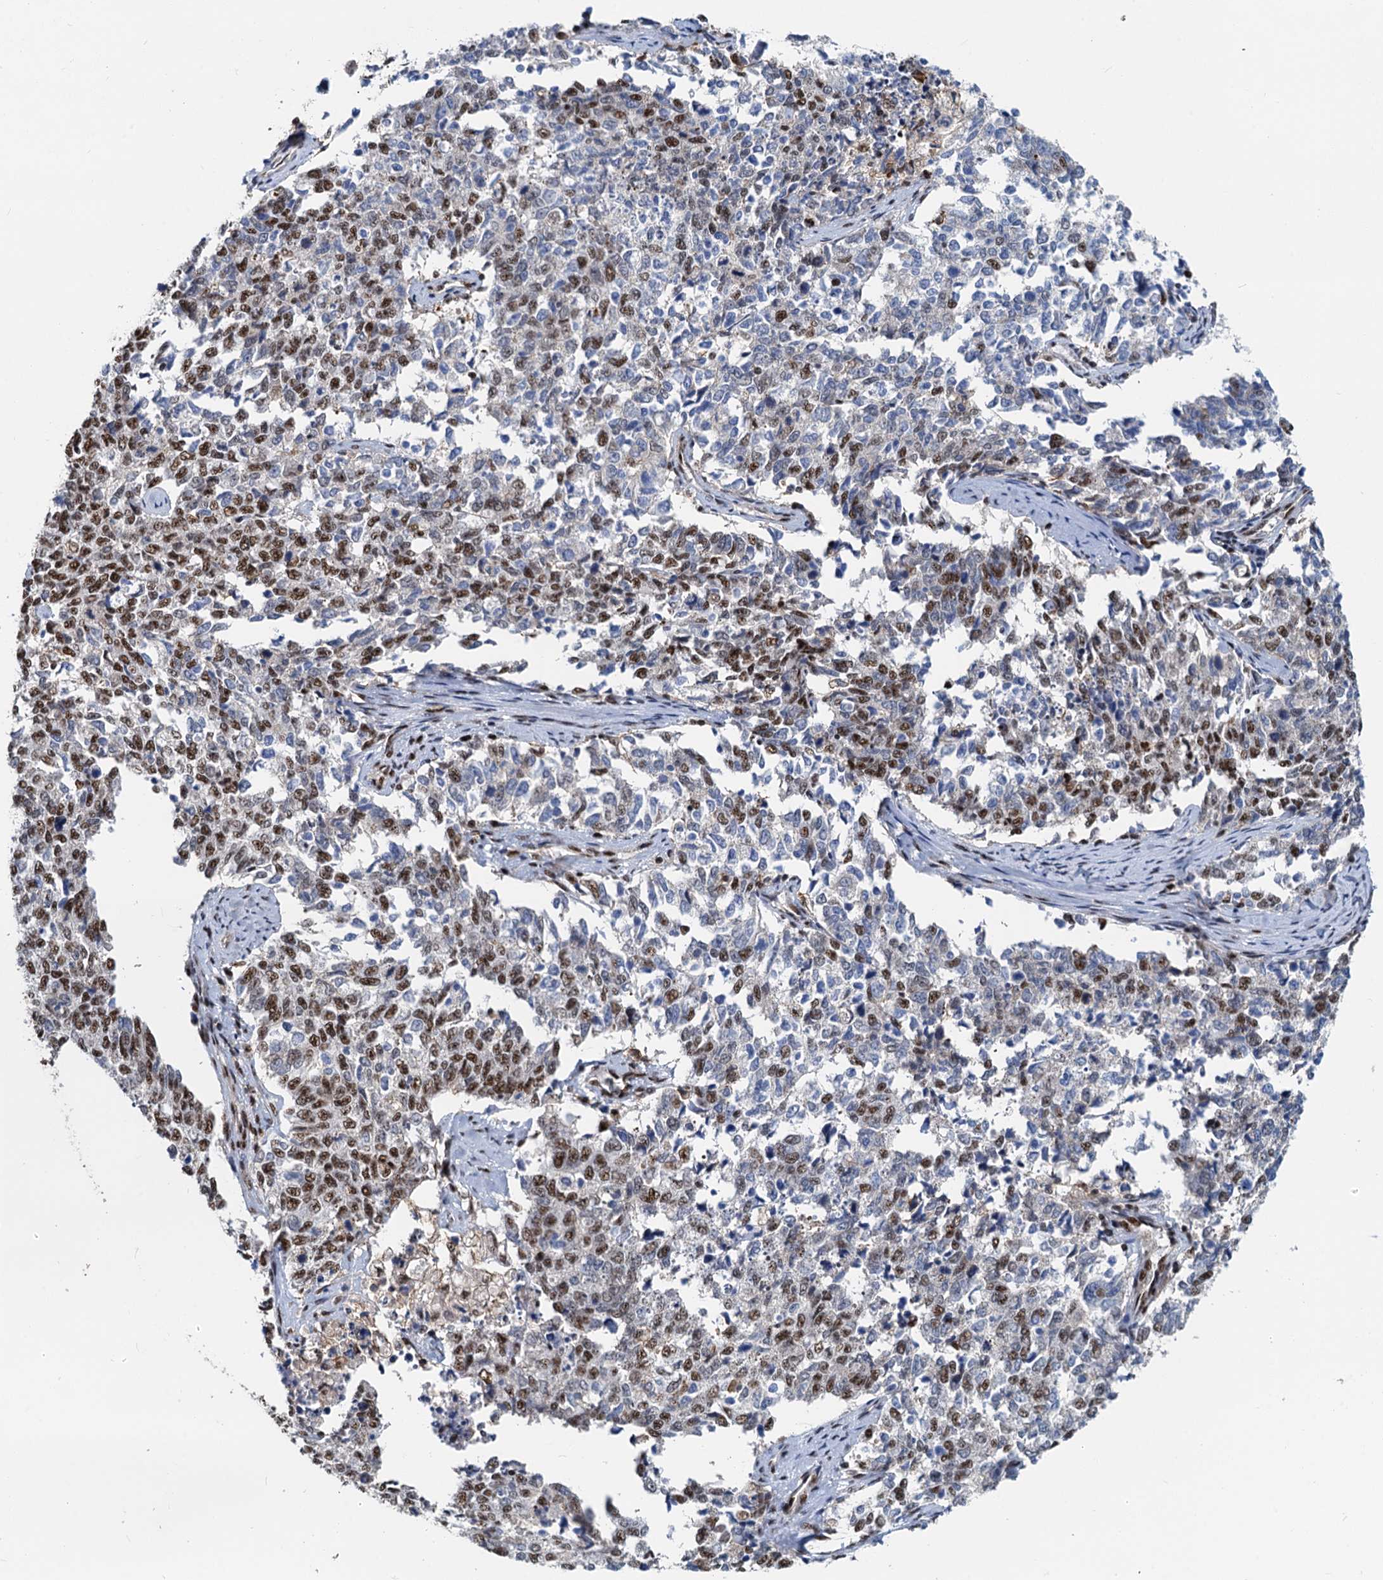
{"staining": {"intensity": "moderate", "quantity": ">75%", "location": "nuclear"}, "tissue": "cervical cancer", "cell_type": "Tumor cells", "image_type": "cancer", "snomed": [{"axis": "morphology", "description": "Squamous cell carcinoma, NOS"}, {"axis": "topography", "description": "Cervix"}], "caption": "Immunohistochemical staining of human cervical cancer (squamous cell carcinoma) demonstrates medium levels of moderate nuclear expression in about >75% of tumor cells.", "gene": "RBM26", "patient": {"sex": "female", "age": 63}}